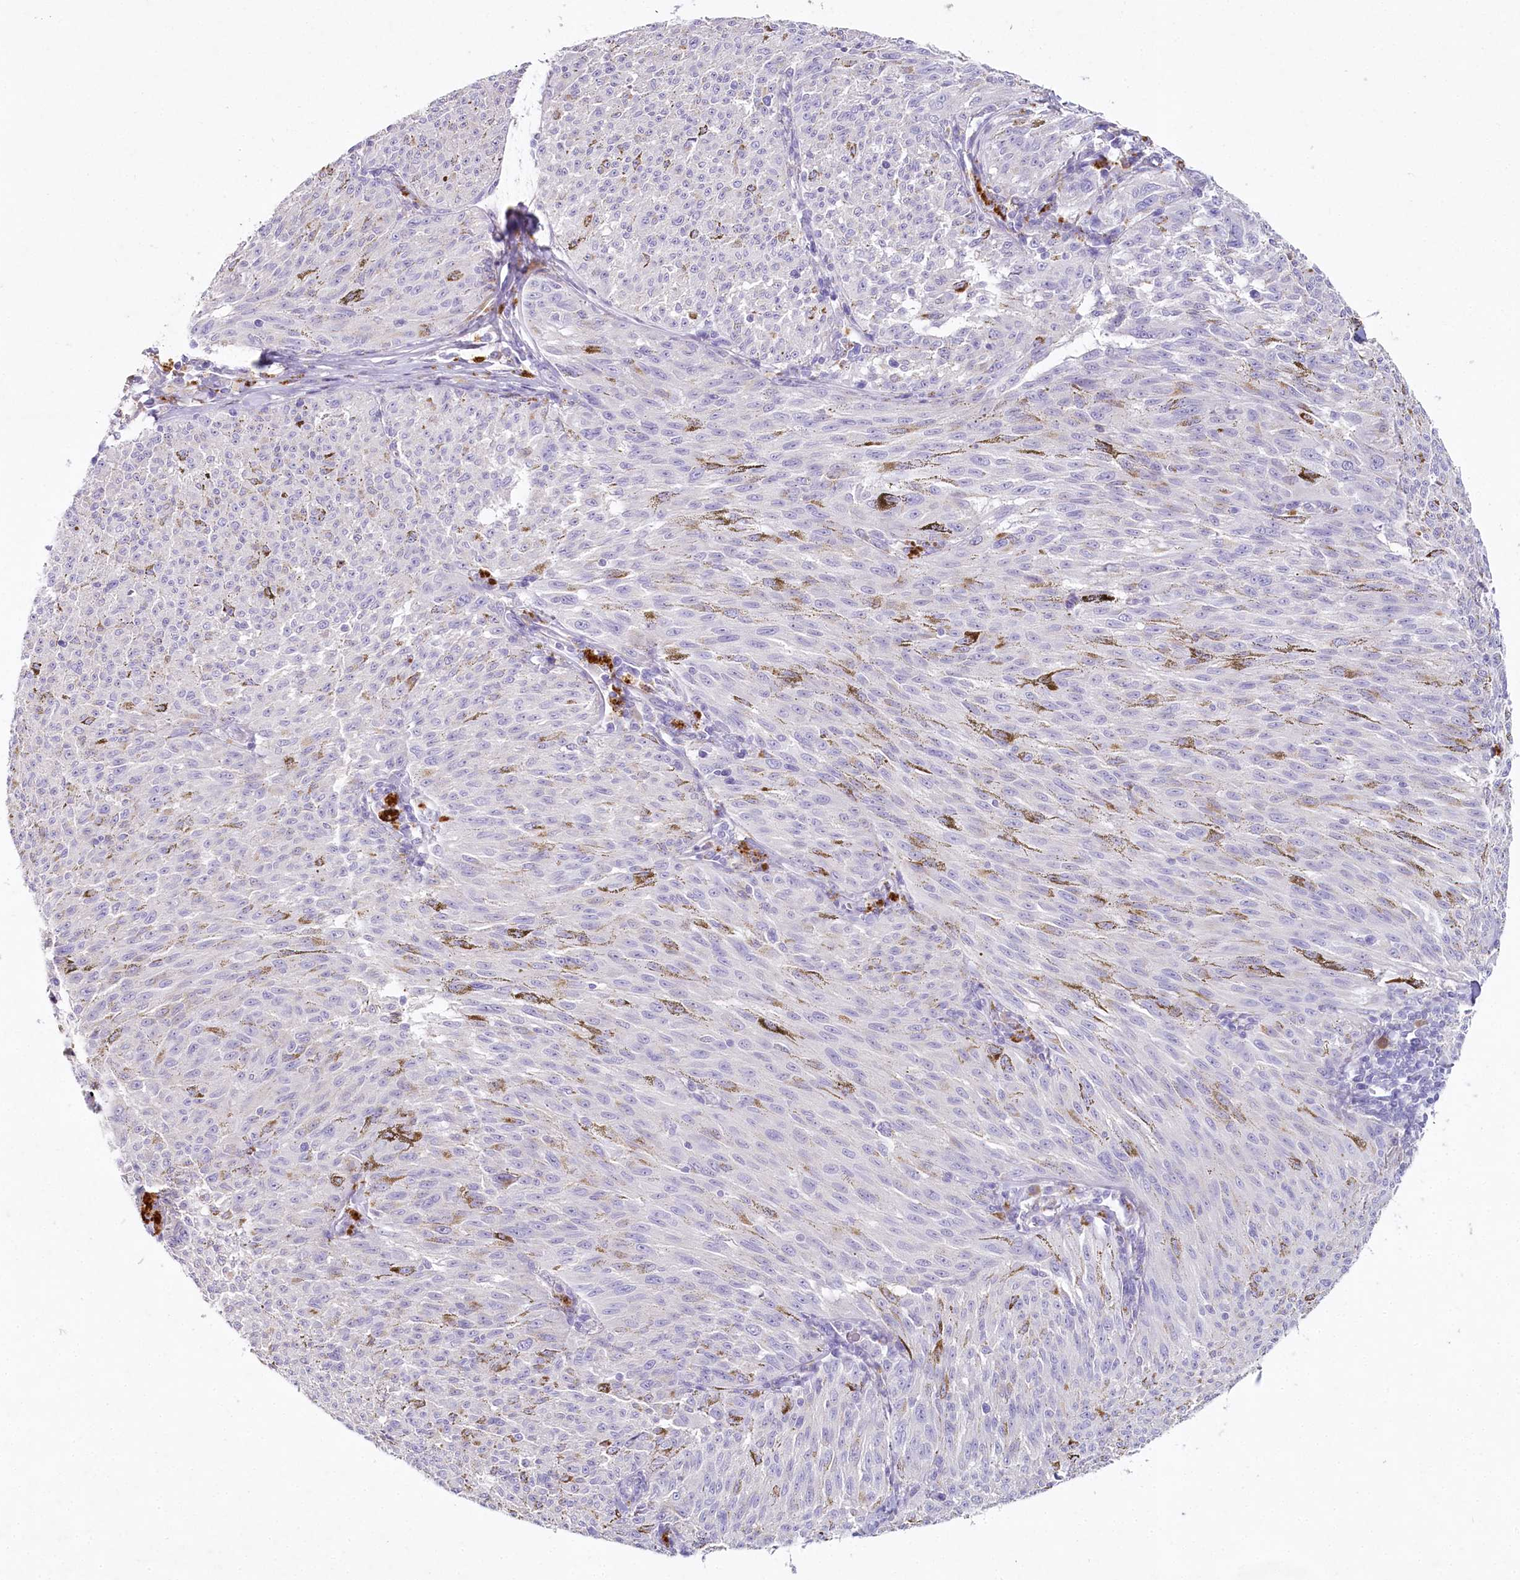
{"staining": {"intensity": "negative", "quantity": "none", "location": "none"}, "tissue": "melanoma", "cell_type": "Tumor cells", "image_type": "cancer", "snomed": [{"axis": "morphology", "description": "Malignant melanoma, NOS"}, {"axis": "topography", "description": "Skin"}], "caption": "There is no significant expression in tumor cells of malignant melanoma. (DAB immunohistochemistry with hematoxylin counter stain).", "gene": "HPD", "patient": {"sex": "female", "age": 72}}